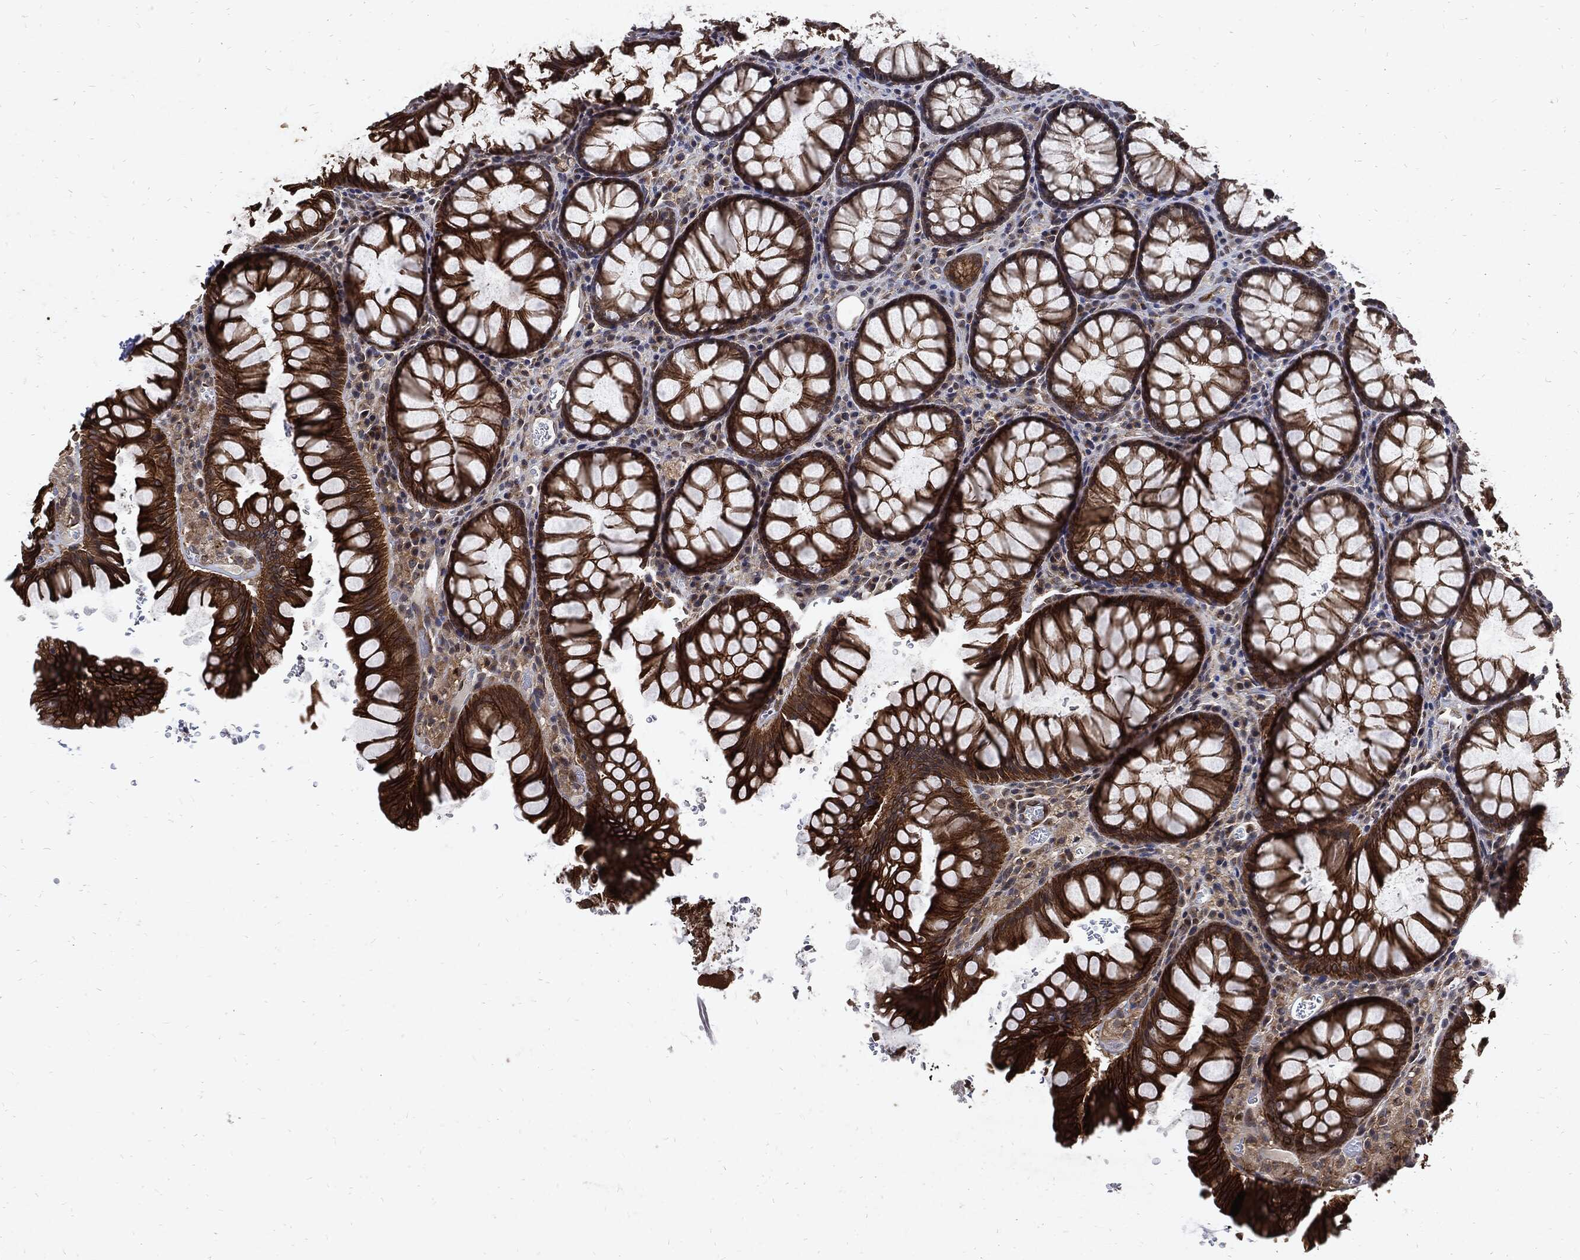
{"staining": {"intensity": "strong", "quantity": "25%-75%", "location": "cytoplasmic/membranous"}, "tissue": "rectum", "cell_type": "Glandular cells", "image_type": "normal", "snomed": [{"axis": "morphology", "description": "Normal tissue, NOS"}, {"axis": "topography", "description": "Rectum"}], "caption": "Approximately 25%-75% of glandular cells in benign human rectum display strong cytoplasmic/membranous protein expression as visualized by brown immunohistochemical staining.", "gene": "DCTN1", "patient": {"sex": "female", "age": 68}}